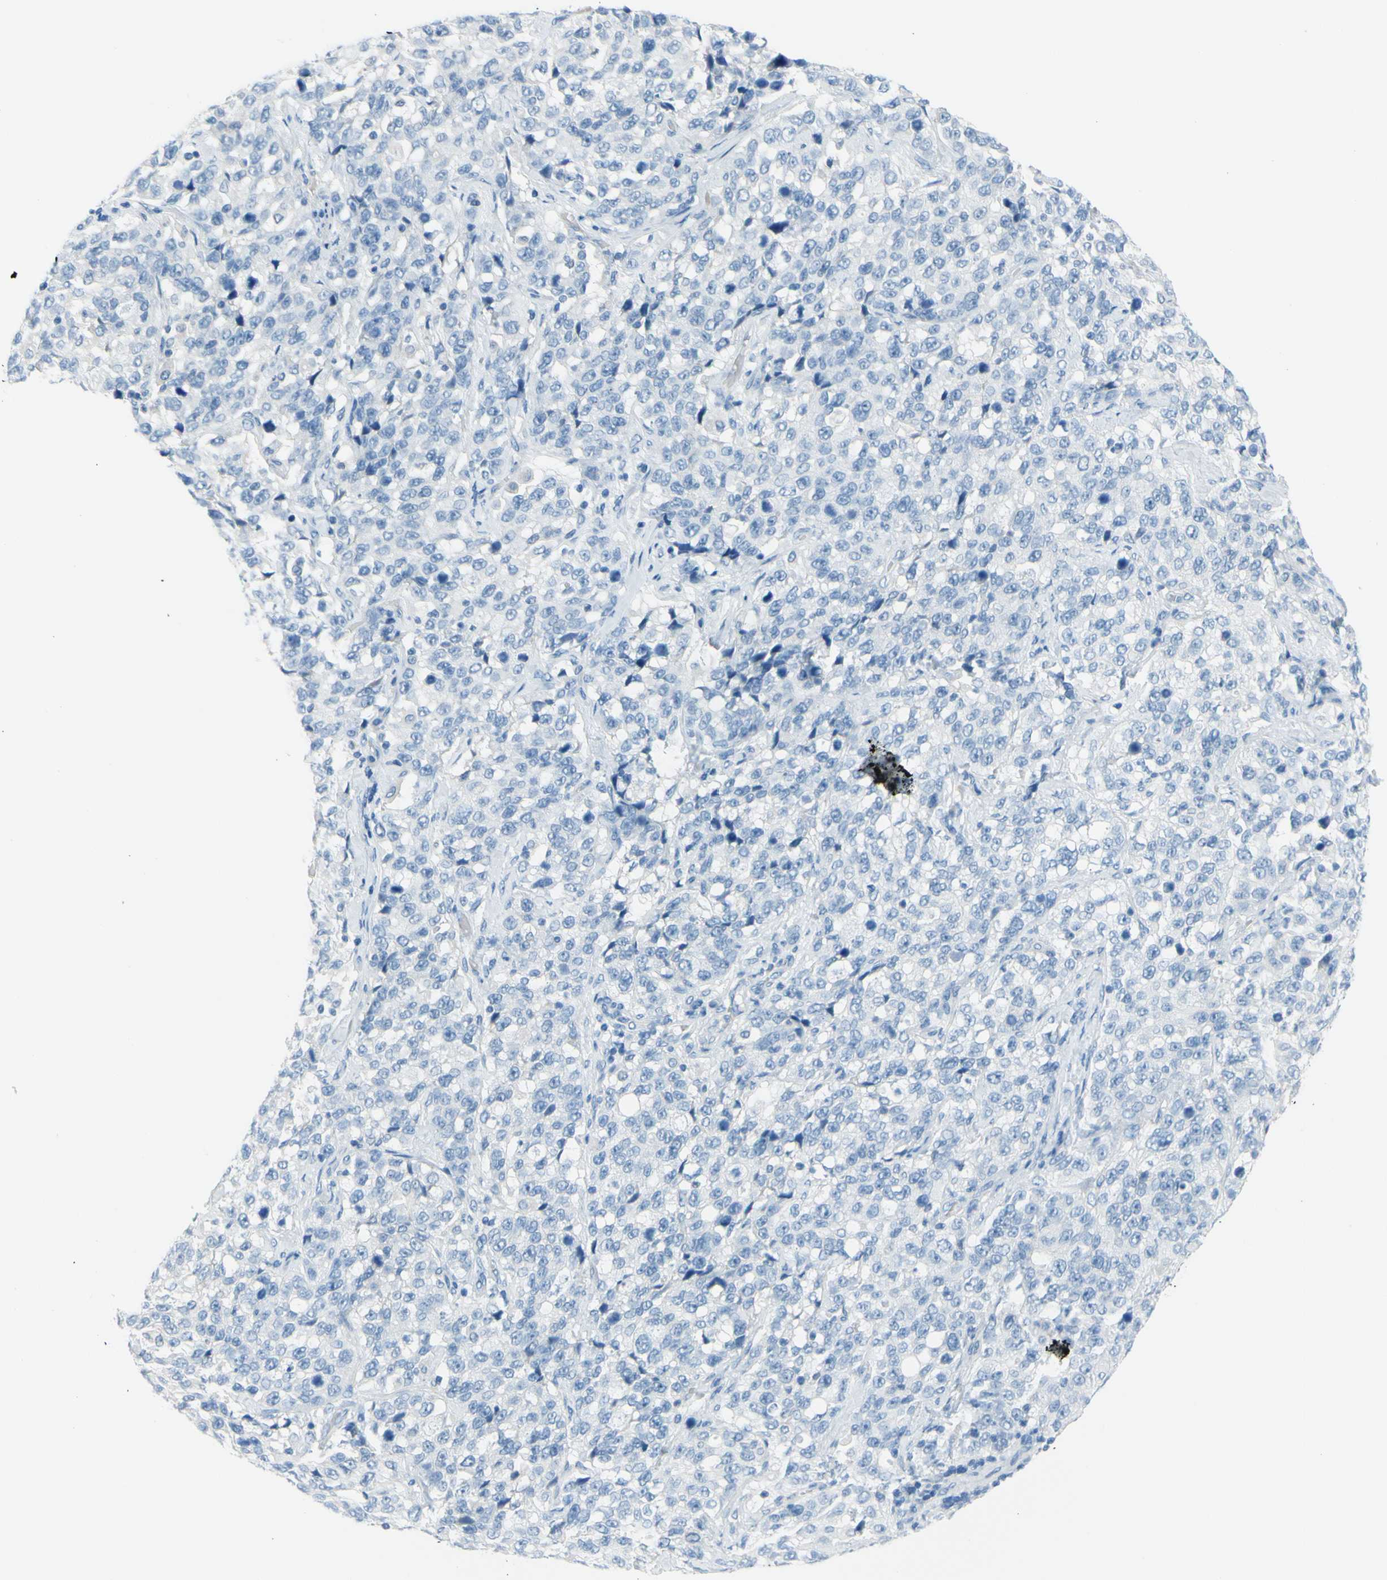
{"staining": {"intensity": "negative", "quantity": "none", "location": "none"}, "tissue": "stomach cancer", "cell_type": "Tumor cells", "image_type": "cancer", "snomed": [{"axis": "morphology", "description": "Normal tissue, NOS"}, {"axis": "morphology", "description": "Adenocarcinoma, NOS"}, {"axis": "topography", "description": "Stomach"}], "caption": "IHC image of stomach cancer stained for a protein (brown), which reveals no positivity in tumor cells.", "gene": "DCT", "patient": {"sex": "male", "age": 48}}